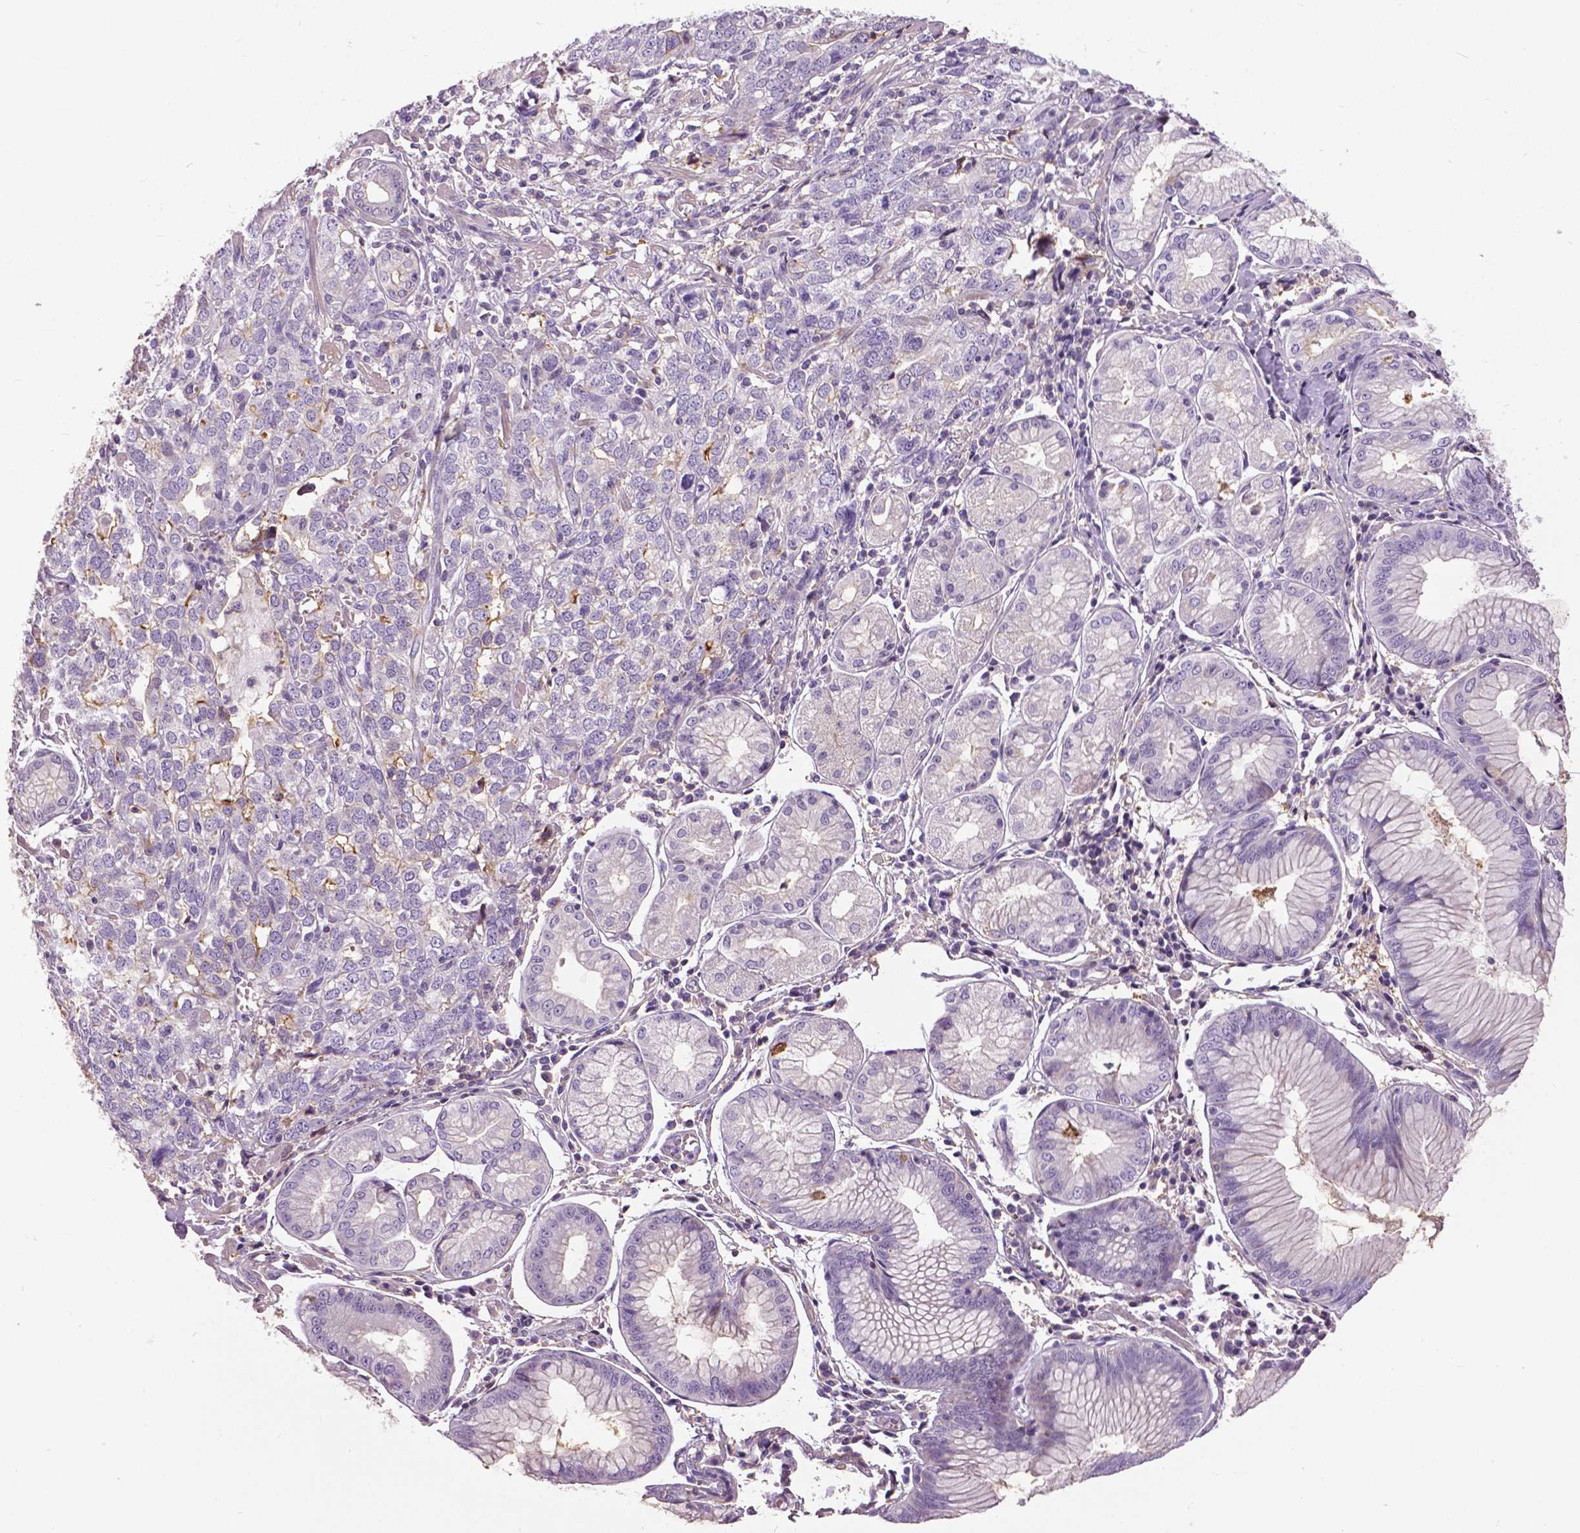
{"staining": {"intensity": "negative", "quantity": "none", "location": "none"}, "tissue": "stomach cancer", "cell_type": "Tumor cells", "image_type": "cancer", "snomed": [{"axis": "morphology", "description": "Adenocarcinoma, NOS"}, {"axis": "topography", "description": "Stomach, upper"}], "caption": "Stomach adenocarcinoma stained for a protein using immunohistochemistry shows no staining tumor cells.", "gene": "ANXA13", "patient": {"sex": "male", "age": 81}}